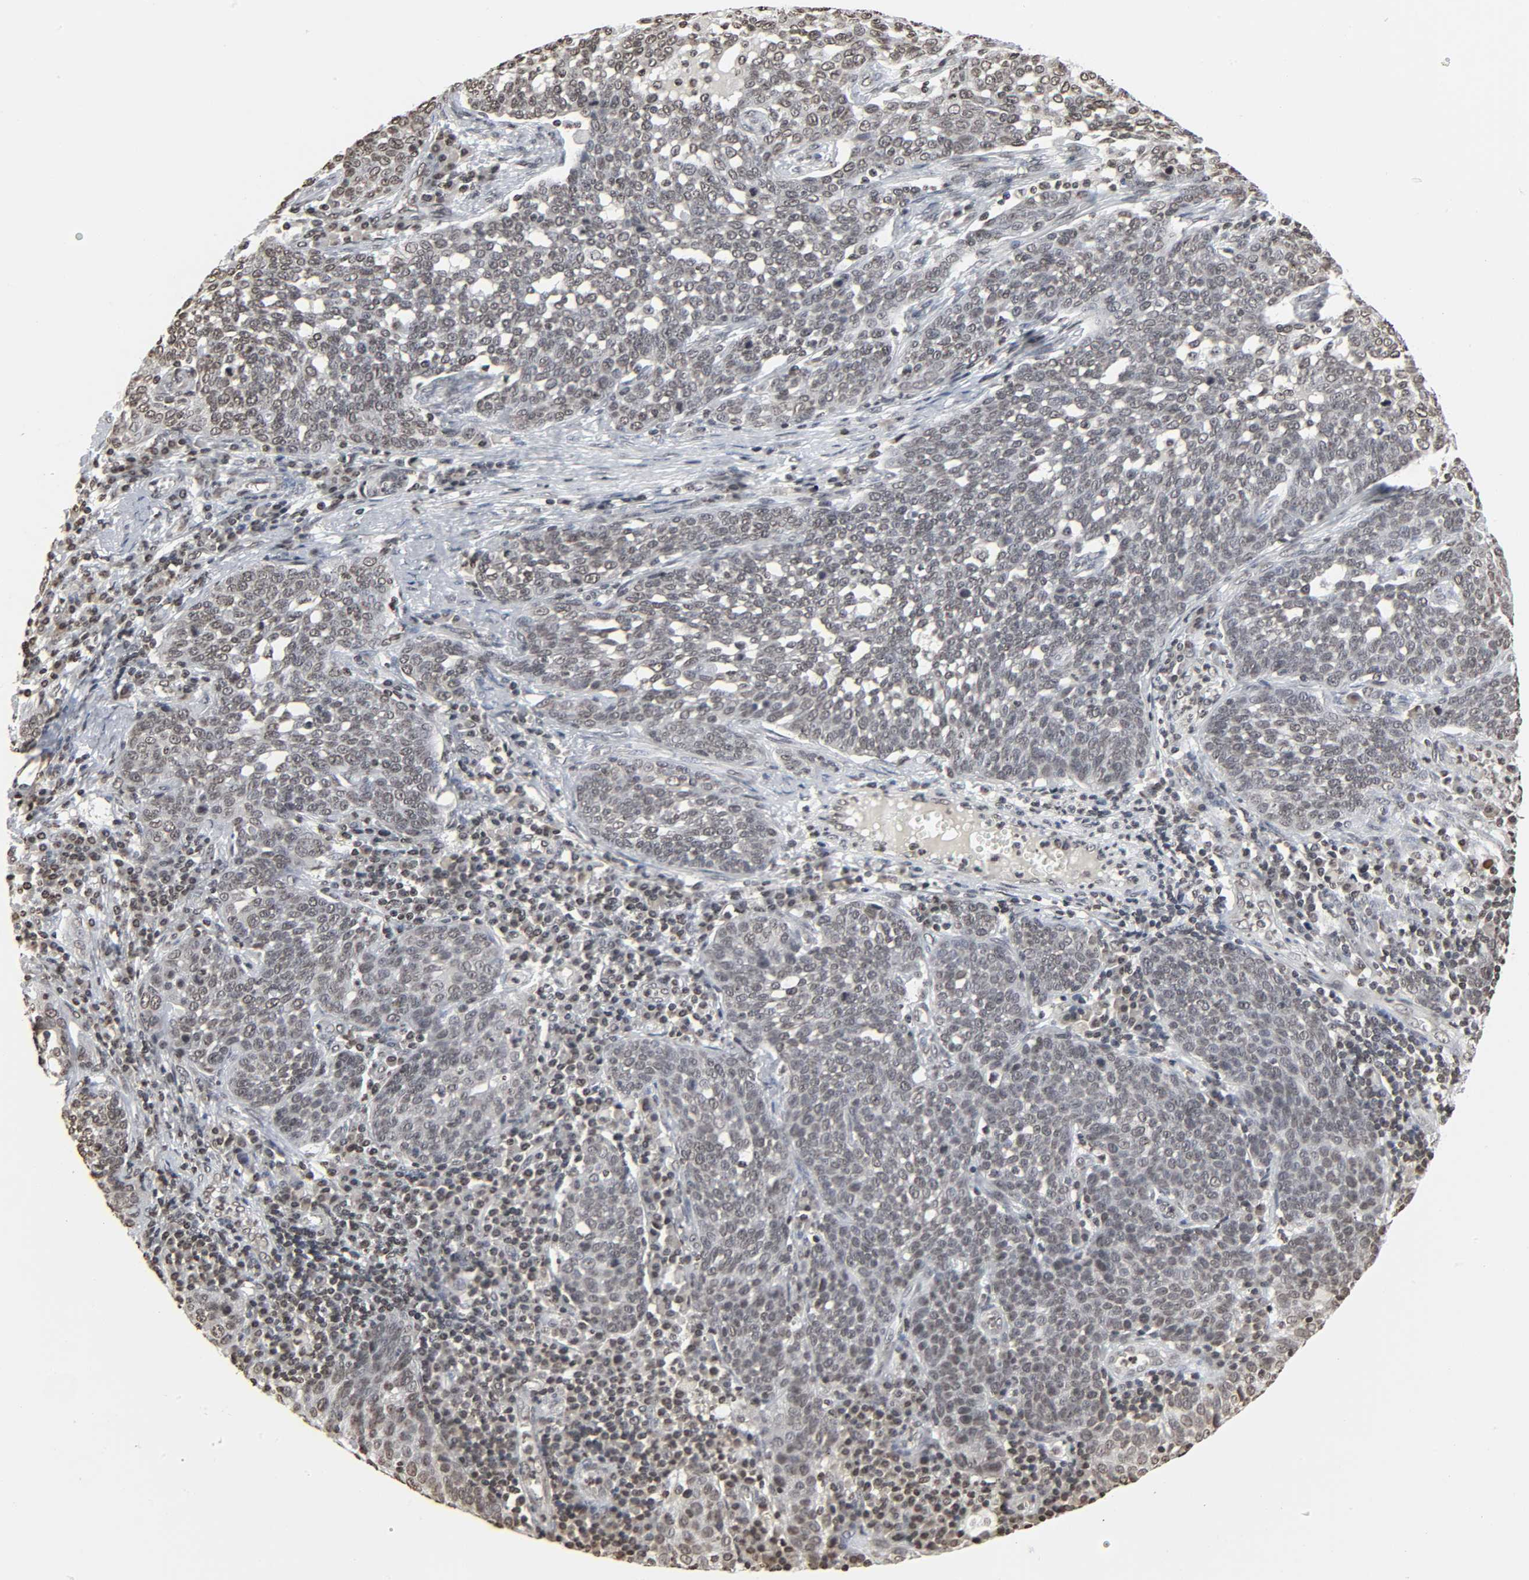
{"staining": {"intensity": "weak", "quantity": ">75%", "location": "nuclear"}, "tissue": "cervical cancer", "cell_type": "Tumor cells", "image_type": "cancer", "snomed": [{"axis": "morphology", "description": "Squamous cell carcinoma, NOS"}, {"axis": "topography", "description": "Cervix"}], "caption": "A brown stain labels weak nuclear expression of a protein in squamous cell carcinoma (cervical) tumor cells. The staining was performed using DAB (3,3'-diaminobenzidine), with brown indicating positive protein expression. Nuclei are stained blue with hematoxylin.", "gene": "ELAVL1", "patient": {"sex": "female", "age": 34}}